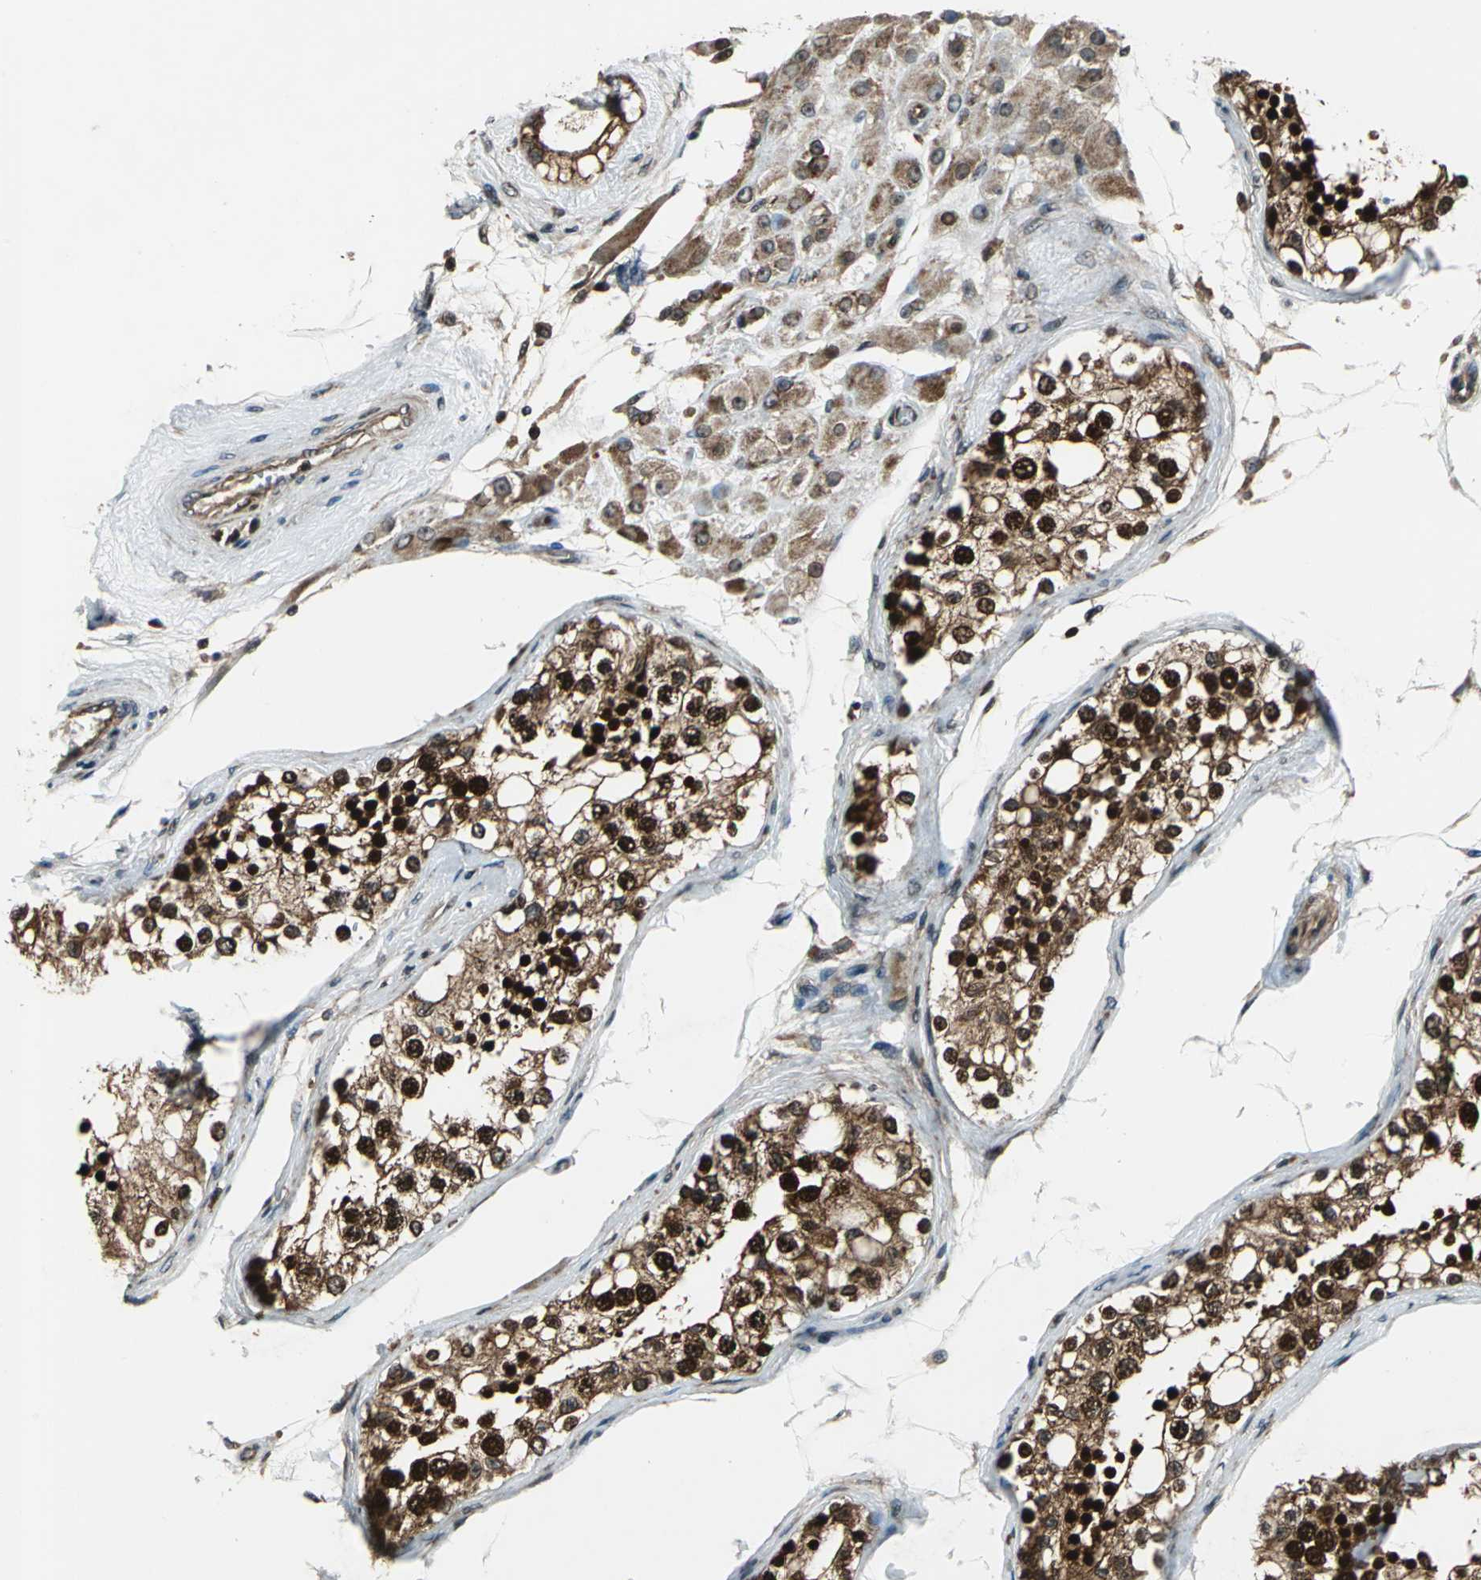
{"staining": {"intensity": "strong", "quantity": ">75%", "location": "cytoplasmic/membranous,nuclear"}, "tissue": "testis", "cell_type": "Cells in seminiferous ducts", "image_type": "normal", "snomed": [{"axis": "morphology", "description": "Normal tissue, NOS"}, {"axis": "topography", "description": "Testis"}], "caption": "Immunohistochemical staining of normal testis displays >75% levels of strong cytoplasmic/membranous,nuclear protein expression in approximately >75% of cells in seminiferous ducts. (Brightfield microscopy of DAB IHC at high magnification).", "gene": "AATF", "patient": {"sex": "male", "age": 68}}